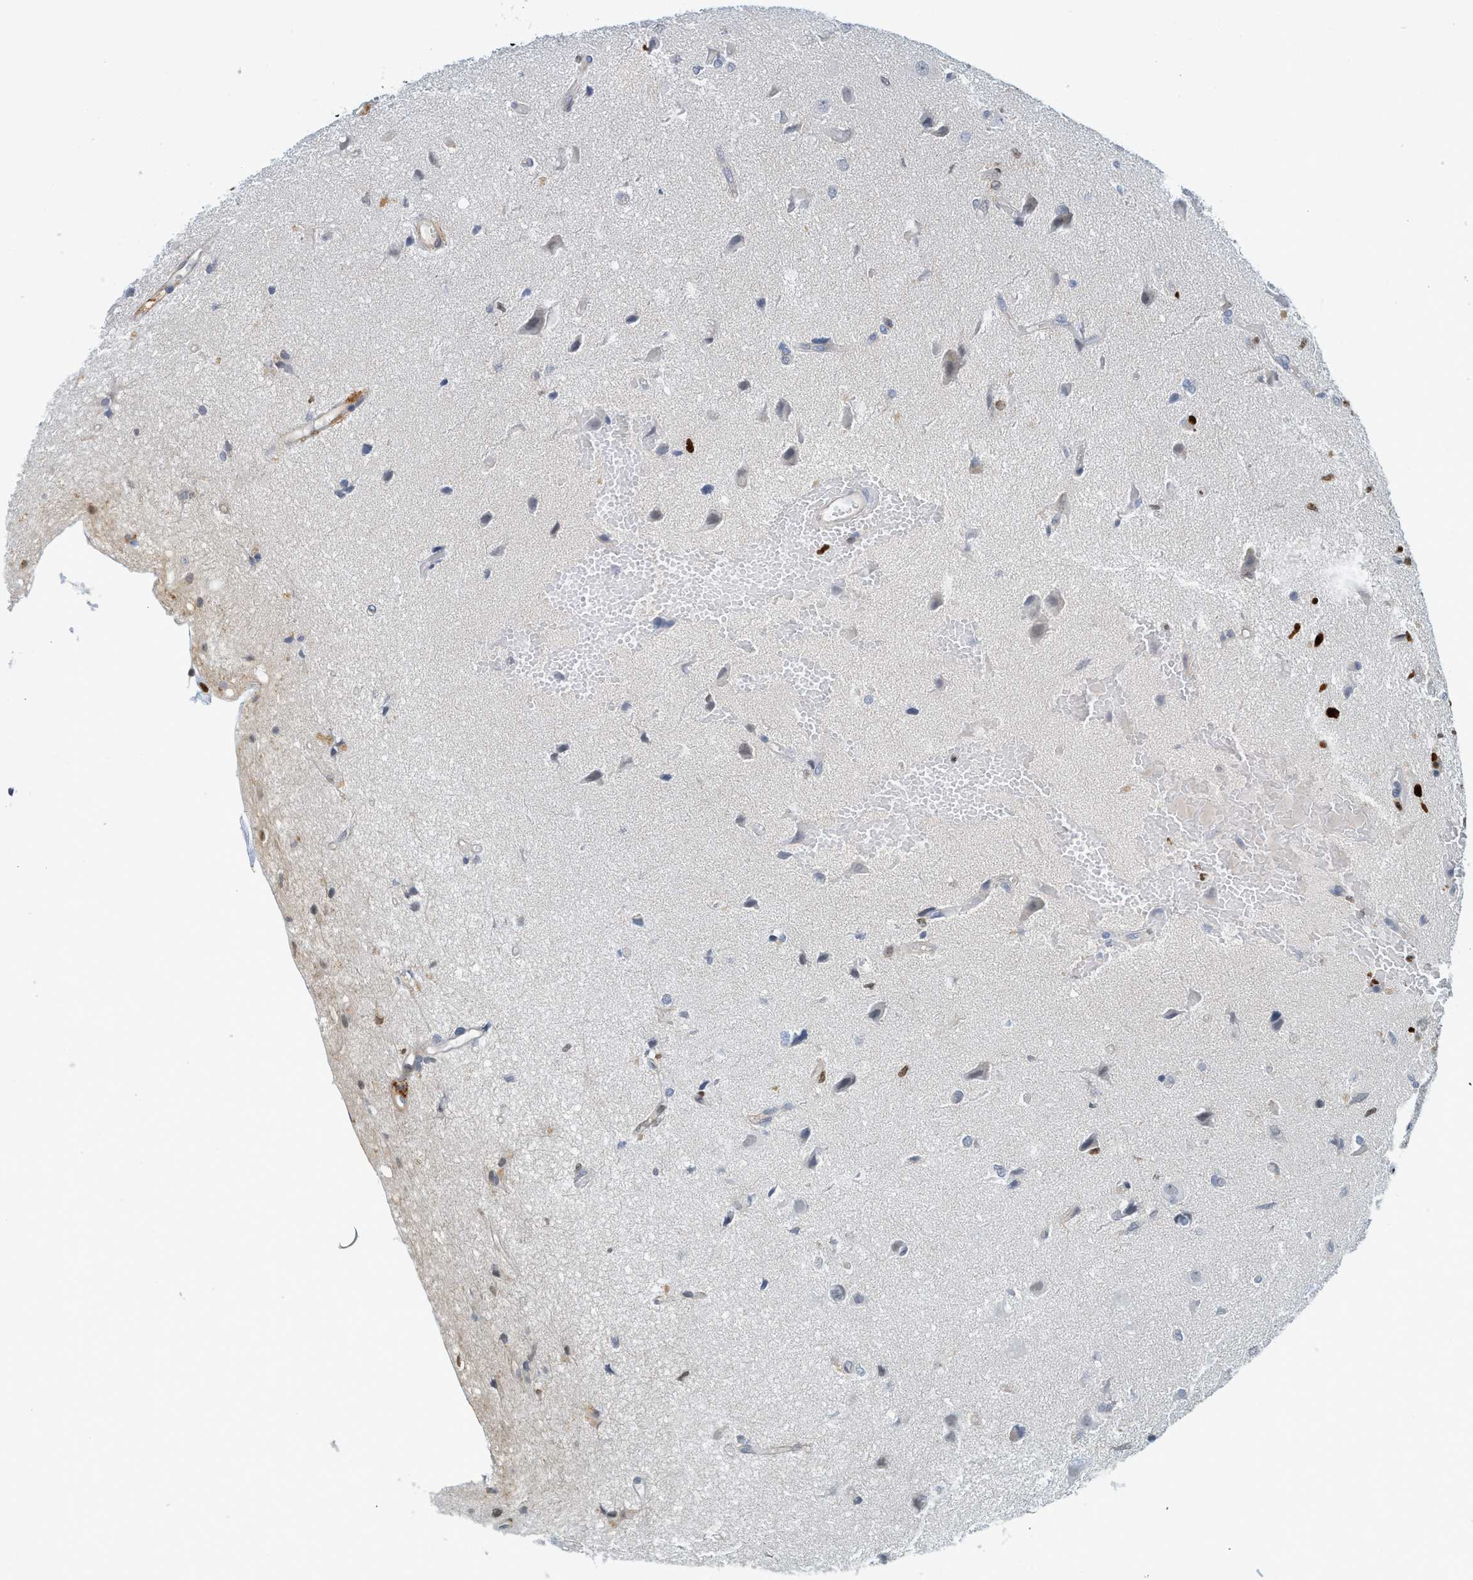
{"staining": {"intensity": "strong", "quantity": "<25%", "location": "nuclear"}, "tissue": "glioma", "cell_type": "Tumor cells", "image_type": "cancer", "snomed": [{"axis": "morphology", "description": "Glioma, malignant, High grade"}, {"axis": "topography", "description": "Brain"}], "caption": "Protein analysis of high-grade glioma (malignant) tissue displays strong nuclear staining in about <25% of tumor cells.", "gene": "SH3D19", "patient": {"sex": "female", "age": 59}}